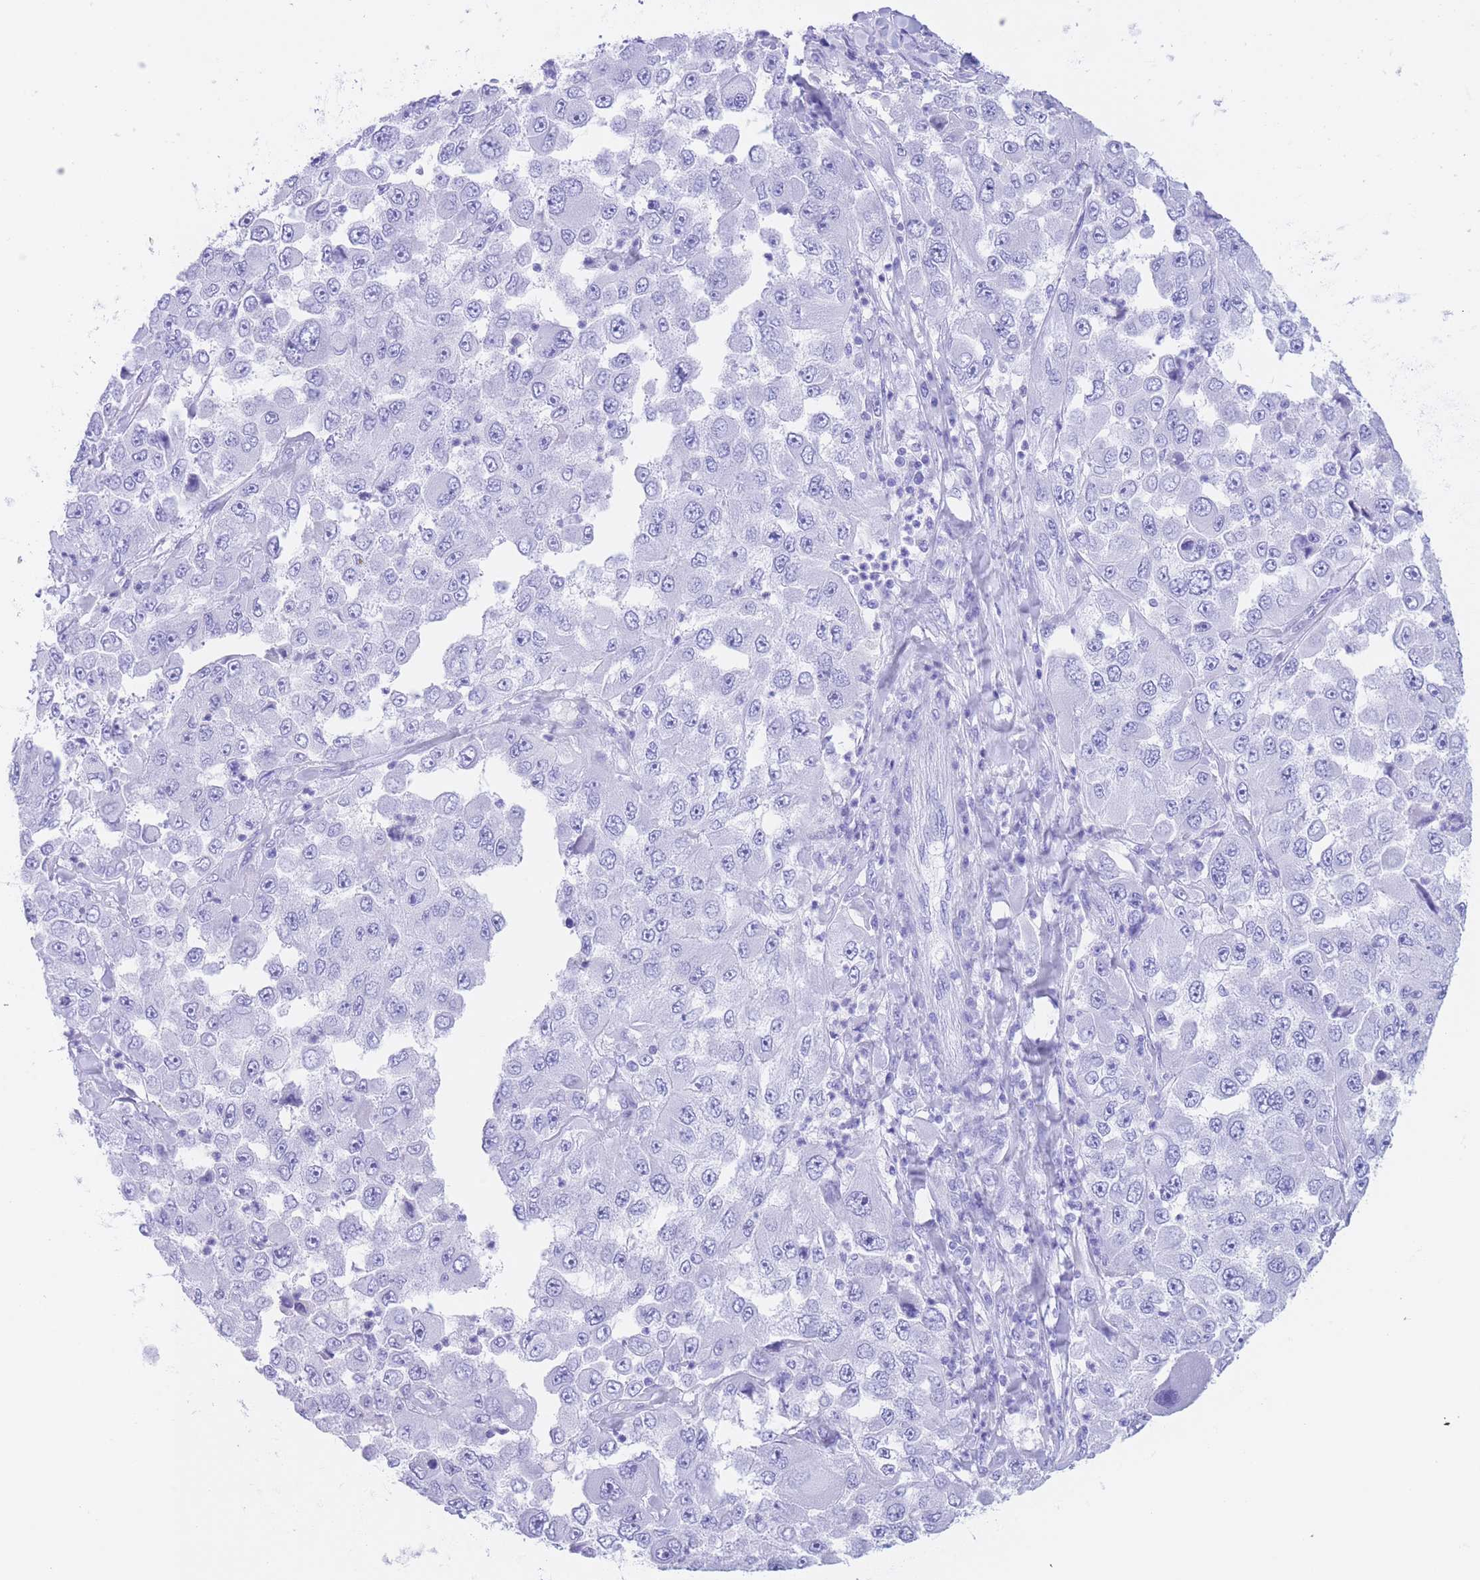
{"staining": {"intensity": "negative", "quantity": "none", "location": "none"}, "tissue": "melanoma", "cell_type": "Tumor cells", "image_type": "cancer", "snomed": [{"axis": "morphology", "description": "Malignant melanoma, Metastatic site"}, {"axis": "topography", "description": "Lymph node"}], "caption": "High magnification brightfield microscopy of melanoma stained with DAB (brown) and counterstained with hematoxylin (blue): tumor cells show no significant staining.", "gene": "SLCO1B3", "patient": {"sex": "male", "age": 62}}